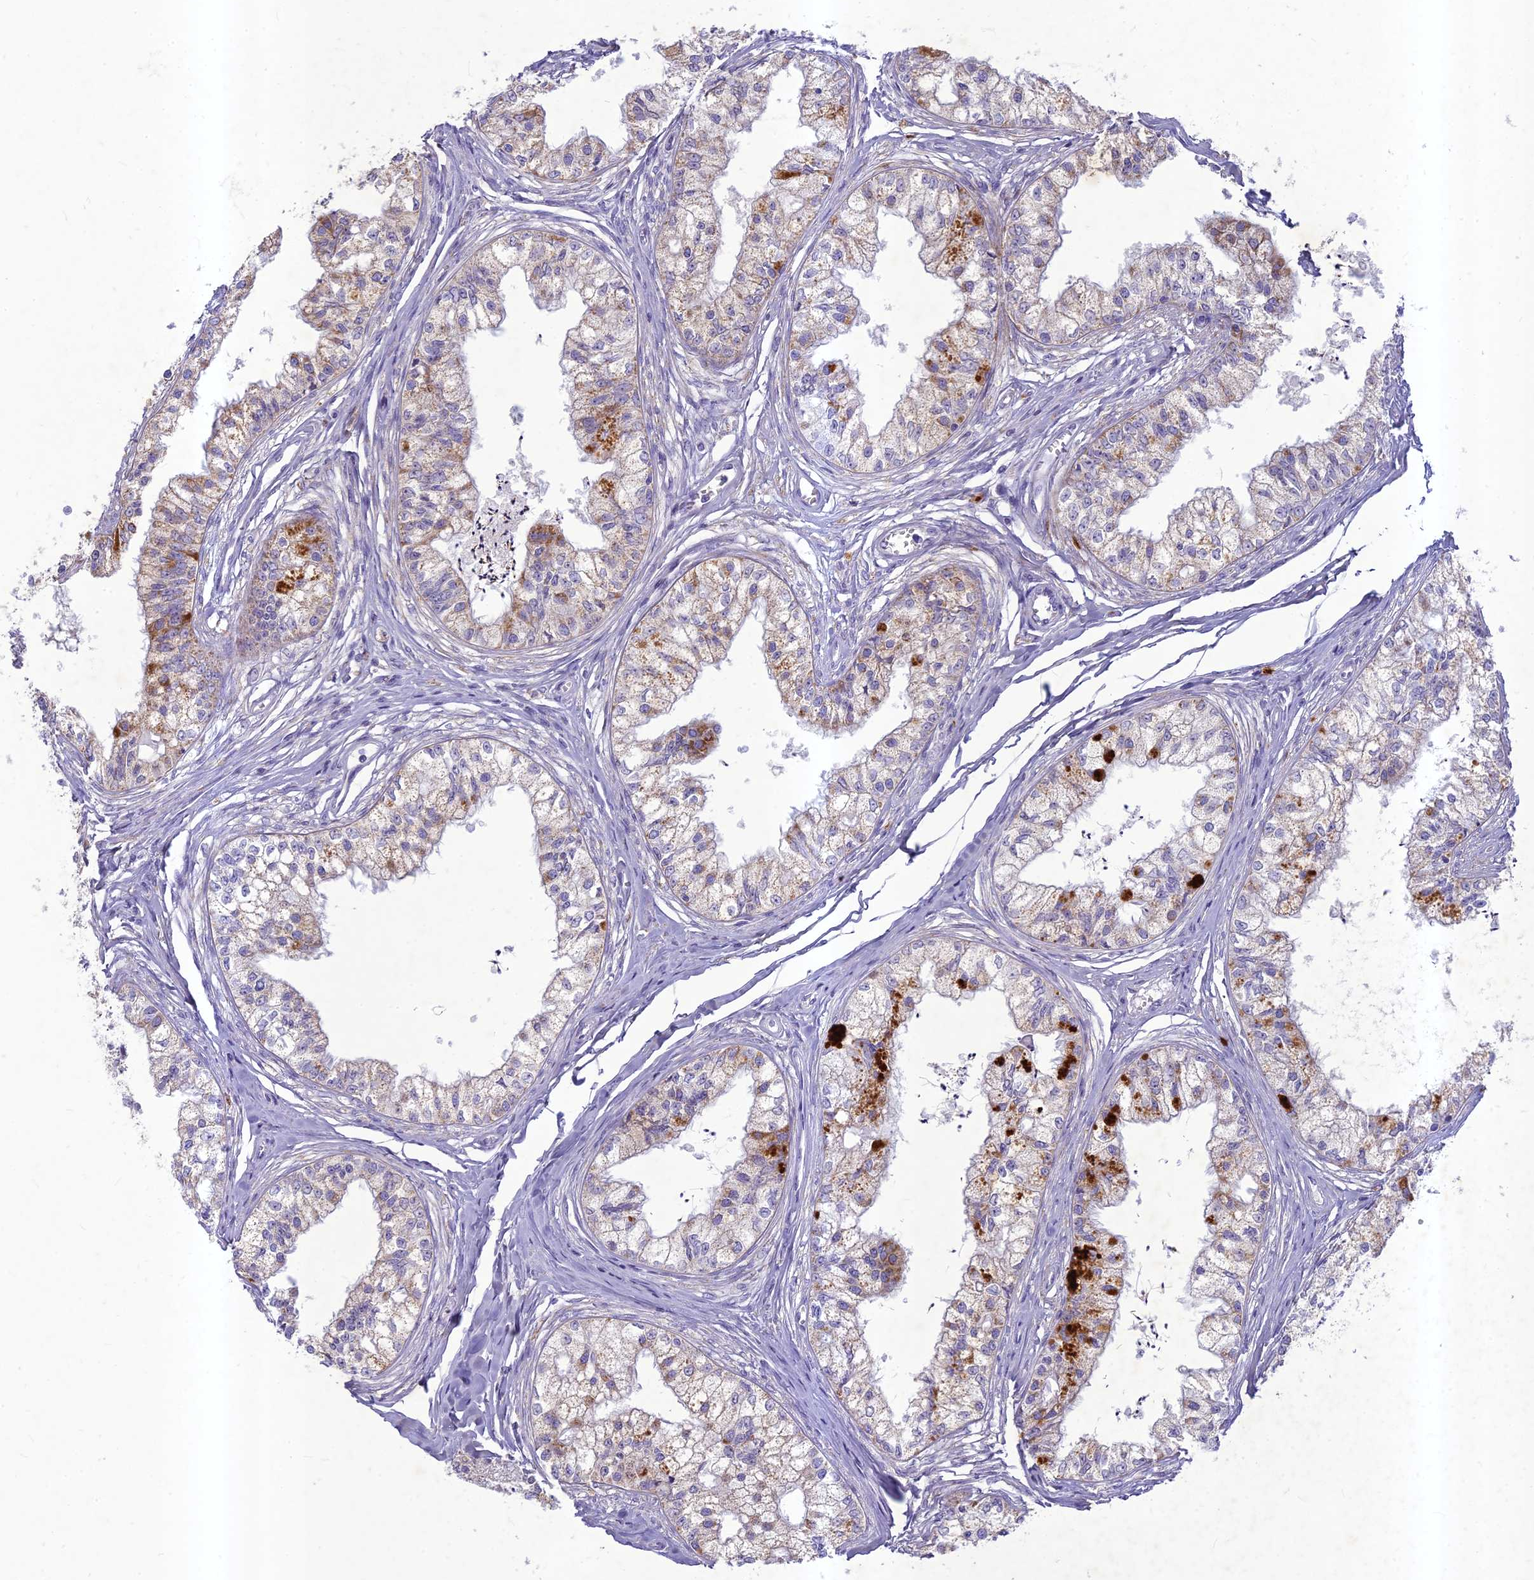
{"staining": {"intensity": "moderate", "quantity": "<25%", "location": "cytoplasmic/membranous"}, "tissue": "epididymis", "cell_type": "Glandular cells", "image_type": "normal", "snomed": [{"axis": "morphology", "description": "Normal tissue, NOS"}, {"axis": "topography", "description": "Epididymis"}], "caption": "Protein analysis of benign epididymis shows moderate cytoplasmic/membranous positivity in approximately <25% of glandular cells.", "gene": "HIGD1A", "patient": {"sex": "male", "age": 79}}